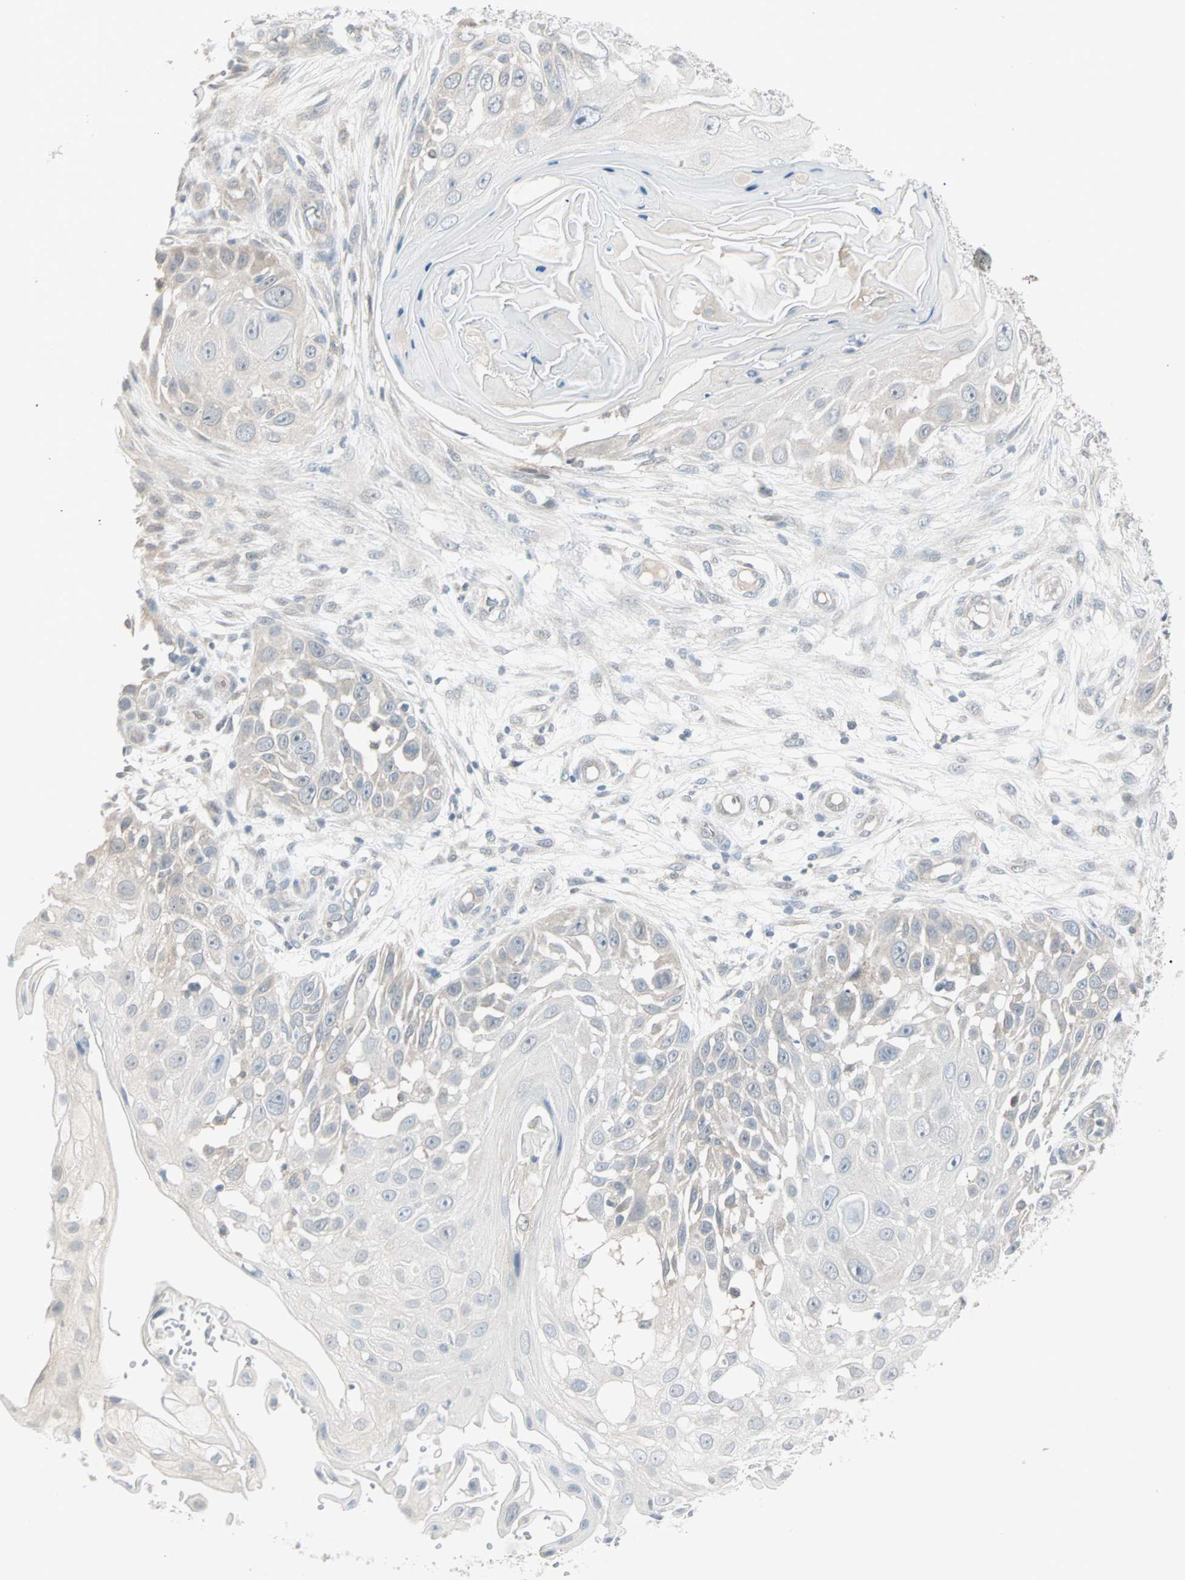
{"staining": {"intensity": "negative", "quantity": "none", "location": "none"}, "tissue": "skin cancer", "cell_type": "Tumor cells", "image_type": "cancer", "snomed": [{"axis": "morphology", "description": "Squamous cell carcinoma, NOS"}, {"axis": "topography", "description": "Skin"}], "caption": "A micrograph of skin cancer (squamous cell carcinoma) stained for a protein displays no brown staining in tumor cells.", "gene": "PTPA", "patient": {"sex": "female", "age": 44}}